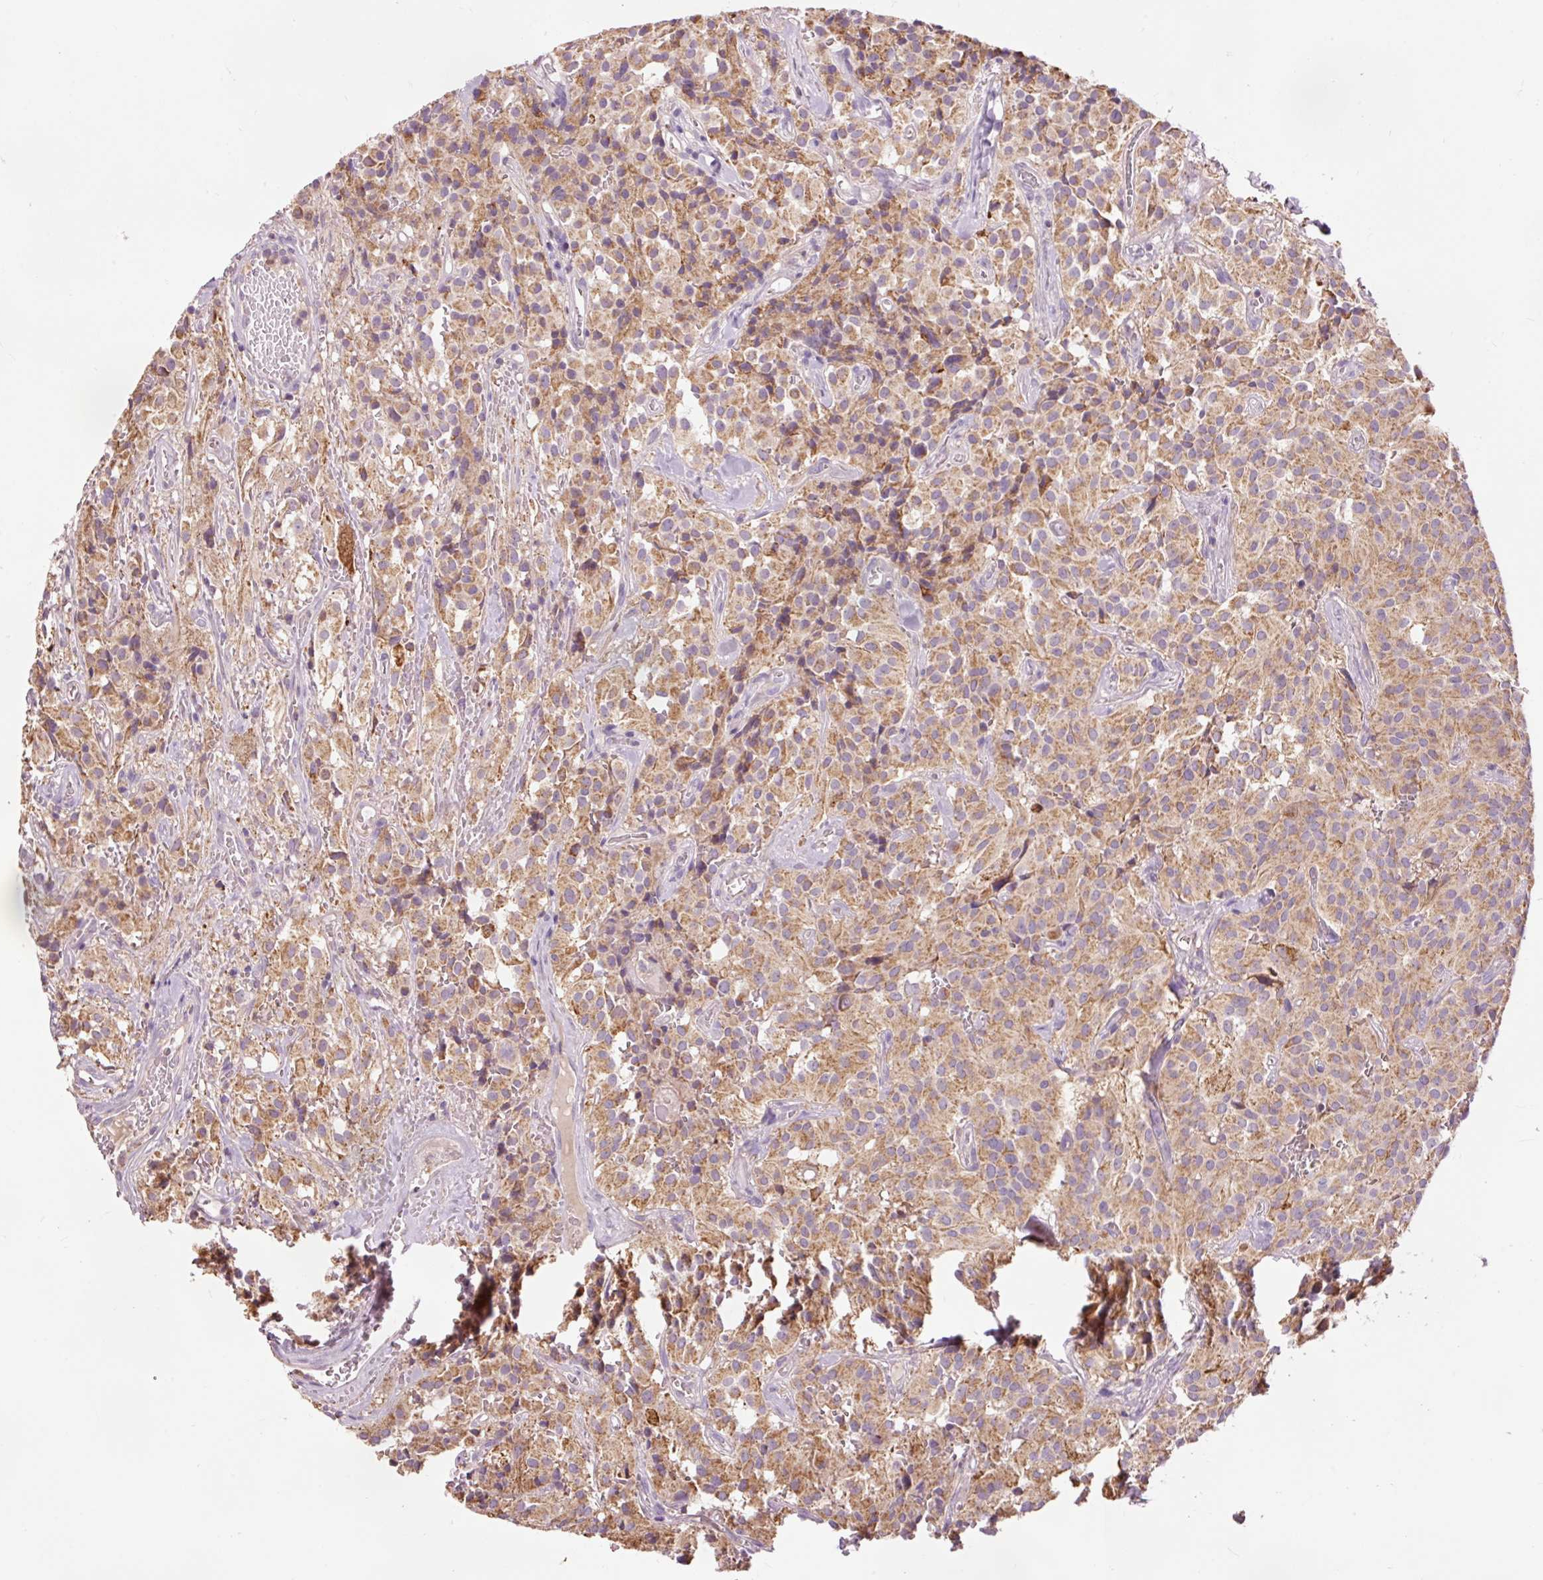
{"staining": {"intensity": "moderate", "quantity": ">75%", "location": "cytoplasmic/membranous"}, "tissue": "glioma", "cell_type": "Tumor cells", "image_type": "cancer", "snomed": [{"axis": "morphology", "description": "Glioma, malignant, Low grade"}, {"axis": "topography", "description": "Brain"}], "caption": "Protein expression by IHC displays moderate cytoplasmic/membranous positivity in about >75% of tumor cells in glioma. The protein of interest is shown in brown color, while the nuclei are stained blue.", "gene": "PRDX5", "patient": {"sex": "male", "age": 42}}